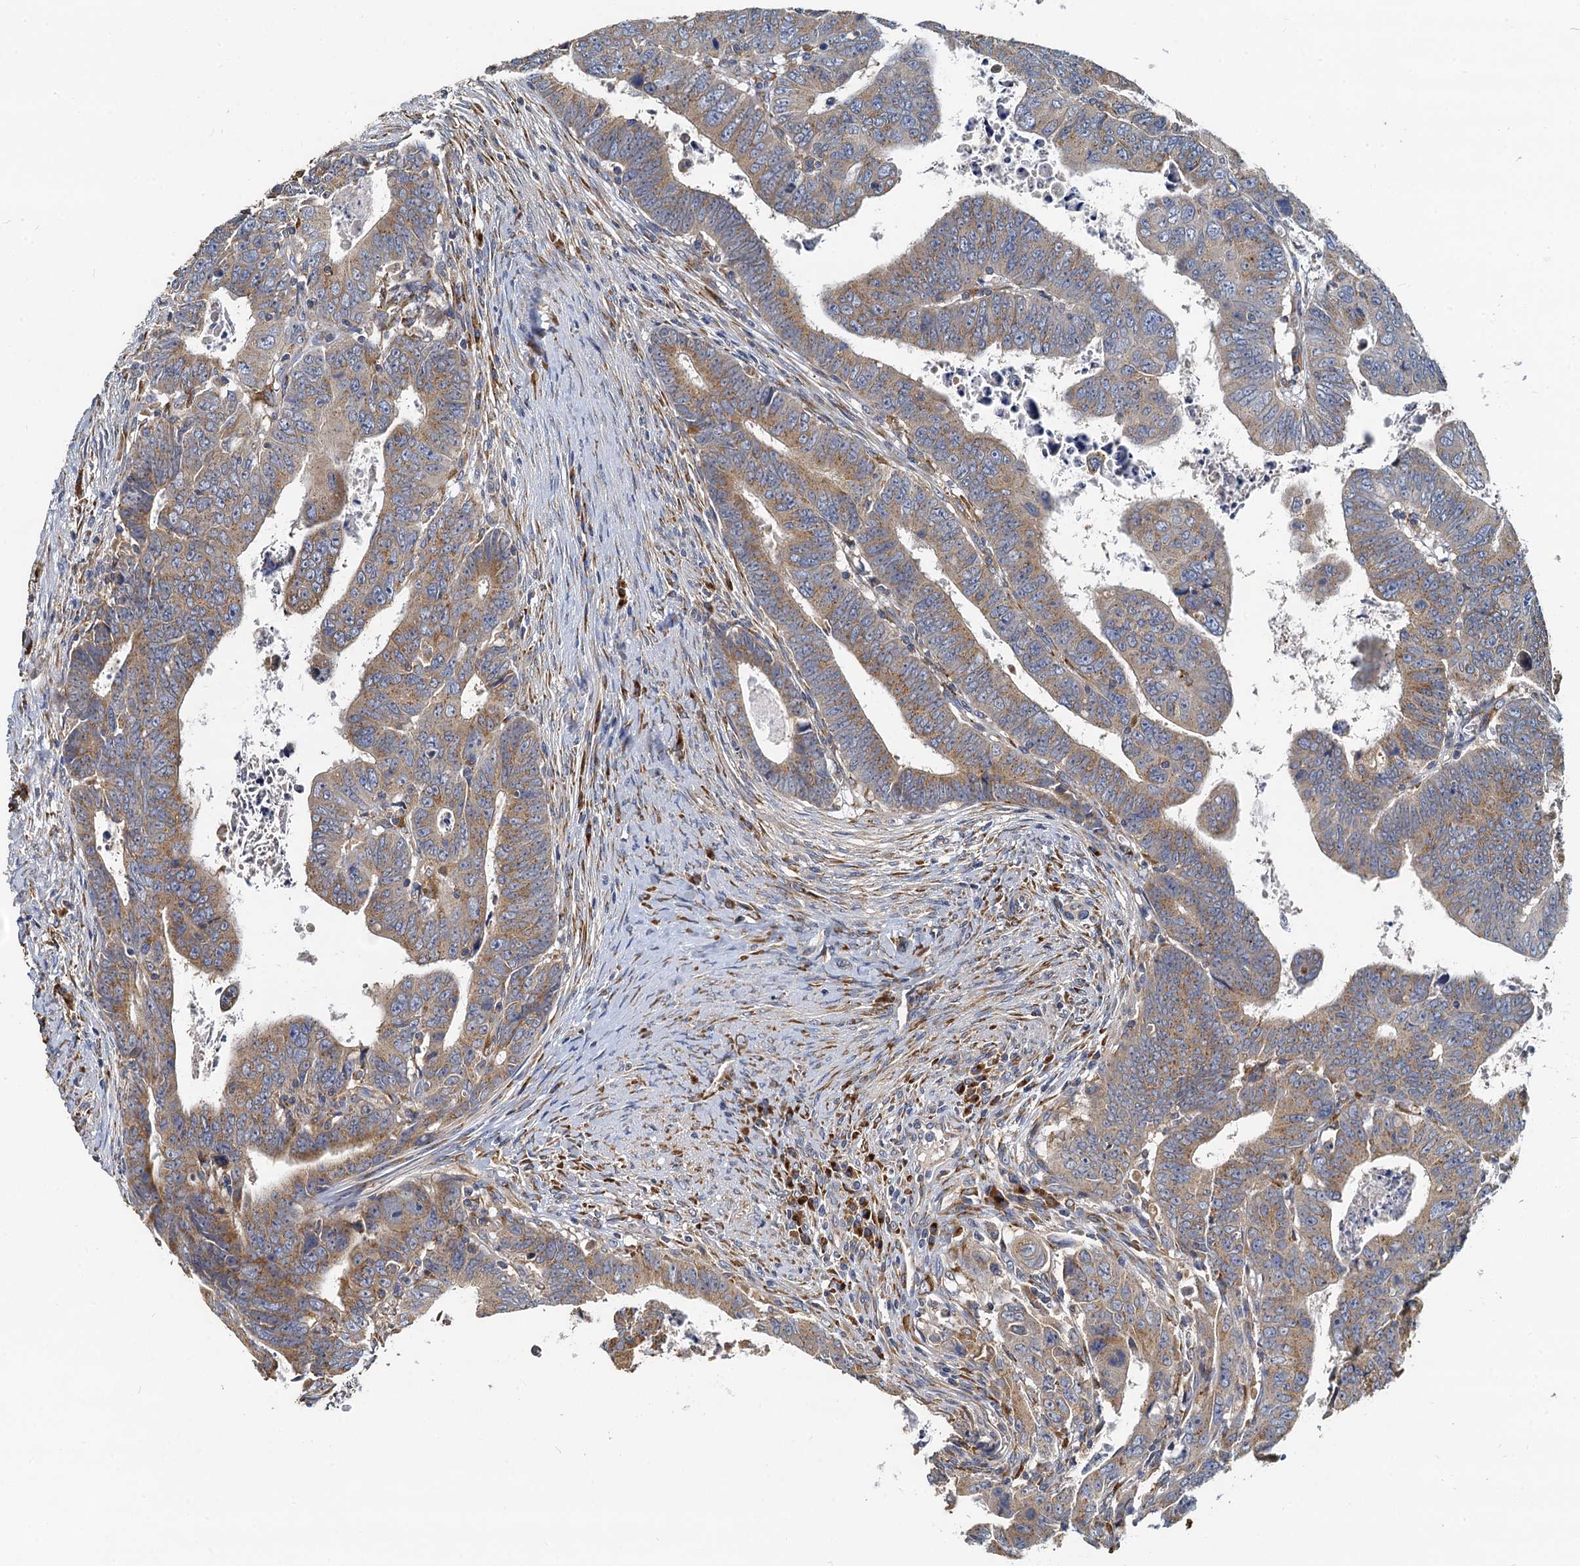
{"staining": {"intensity": "moderate", "quantity": ">75%", "location": "cytoplasmic/membranous"}, "tissue": "colorectal cancer", "cell_type": "Tumor cells", "image_type": "cancer", "snomed": [{"axis": "morphology", "description": "Normal tissue, NOS"}, {"axis": "morphology", "description": "Adenocarcinoma, NOS"}, {"axis": "topography", "description": "Rectum"}], "caption": "Immunohistochemical staining of colorectal cancer (adenocarcinoma) reveals medium levels of moderate cytoplasmic/membranous protein staining in approximately >75% of tumor cells.", "gene": "NKAPD1", "patient": {"sex": "female", "age": 65}}